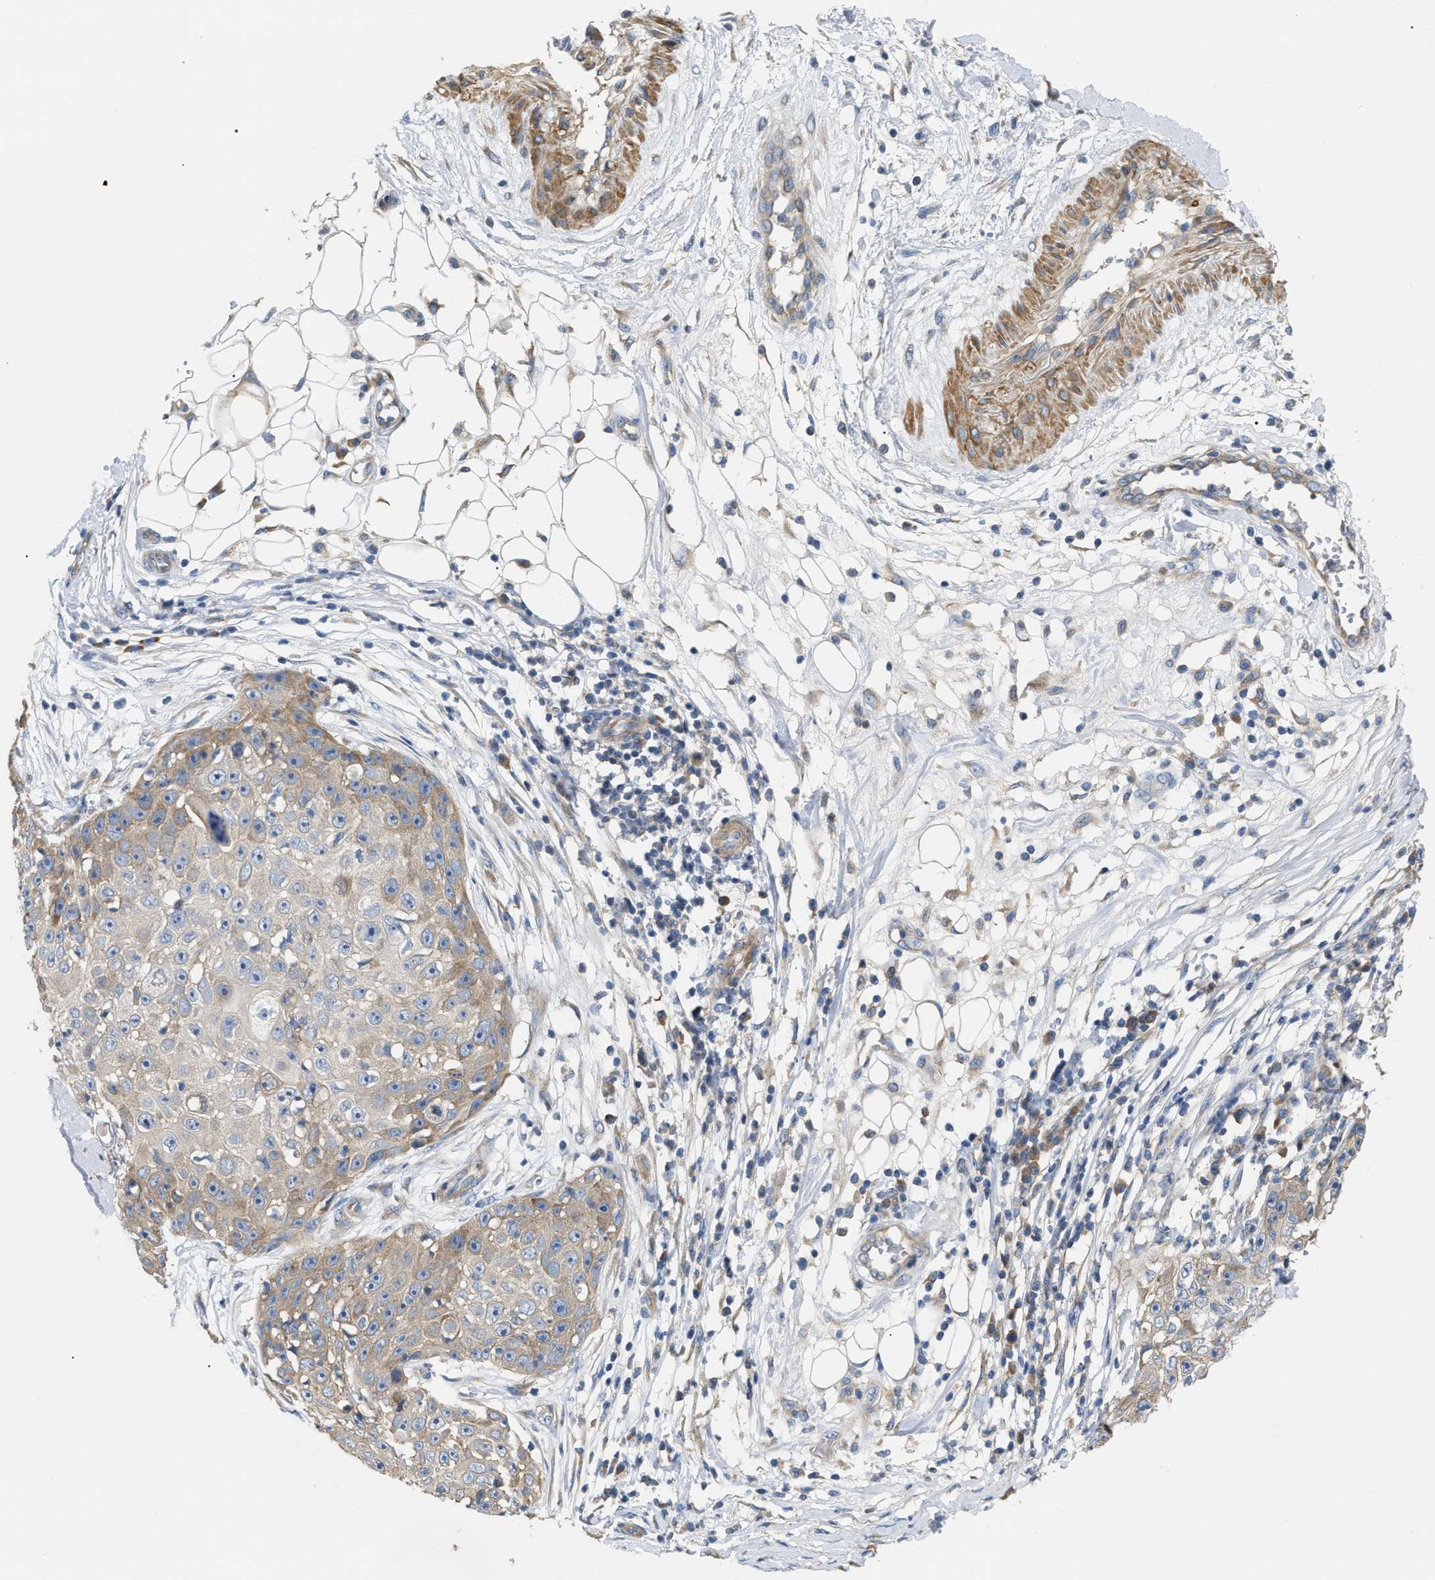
{"staining": {"intensity": "weak", "quantity": "<25%", "location": "cytoplasmic/membranous"}, "tissue": "skin cancer", "cell_type": "Tumor cells", "image_type": "cancer", "snomed": [{"axis": "morphology", "description": "Squamous cell carcinoma, NOS"}, {"axis": "topography", "description": "Skin"}], "caption": "Skin squamous cell carcinoma was stained to show a protein in brown. There is no significant staining in tumor cells.", "gene": "DHX58", "patient": {"sex": "male", "age": 86}}